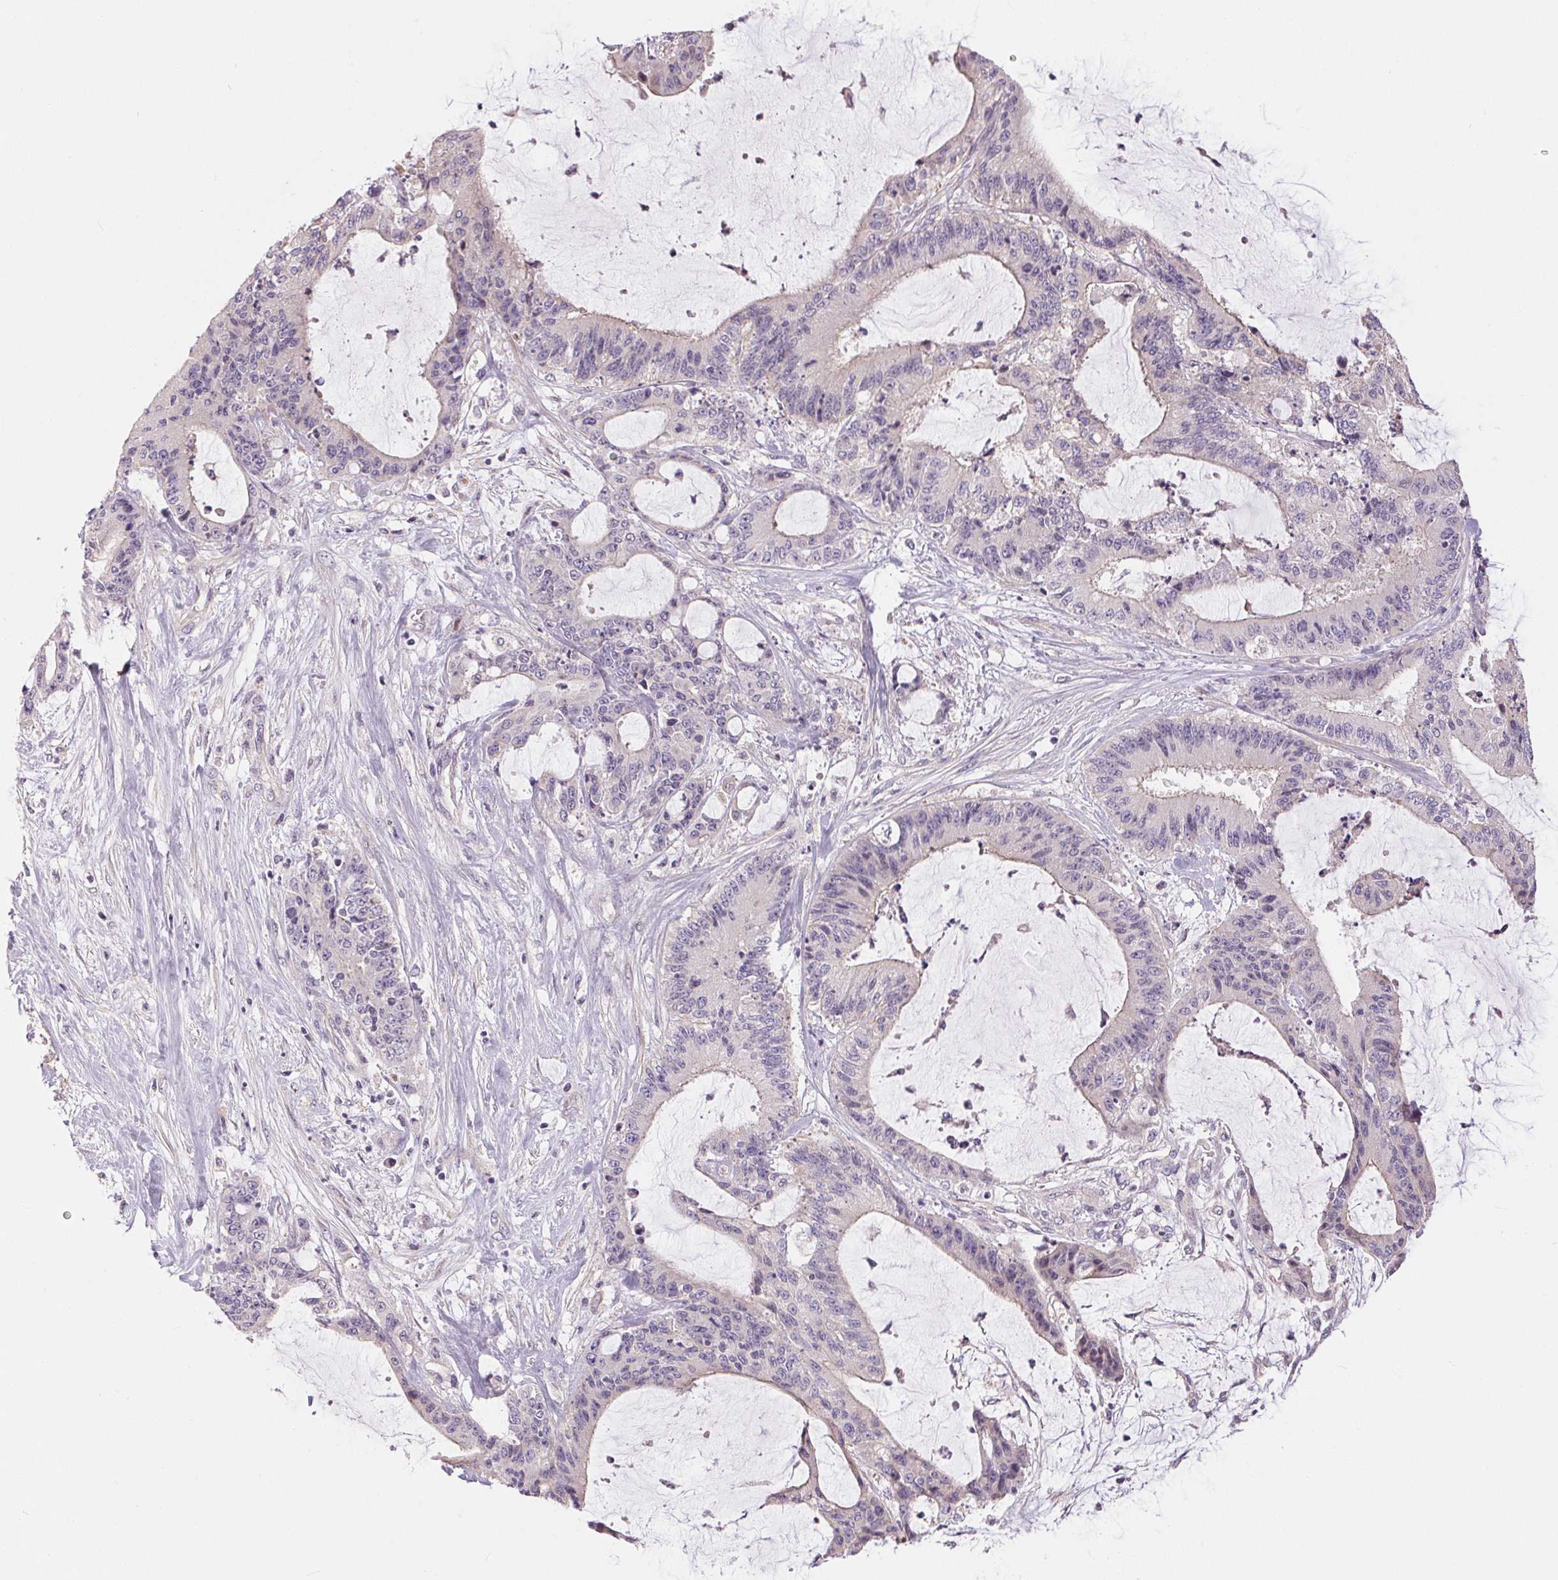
{"staining": {"intensity": "negative", "quantity": "none", "location": "none"}, "tissue": "liver cancer", "cell_type": "Tumor cells", "image_type": "cancer", "snomed": [{"axis": "morphology", "description": "Cholangiocarcinoma"}, {"axis": "topography", "description": "Liver"}], "caption": "A histopathology image of liver cancer (cholangiocarcinoma) stained for a protein shows no brown staining in tumor cells.", "gene": "UNC13B", "patient": {"sex": "female", "age": 73}}